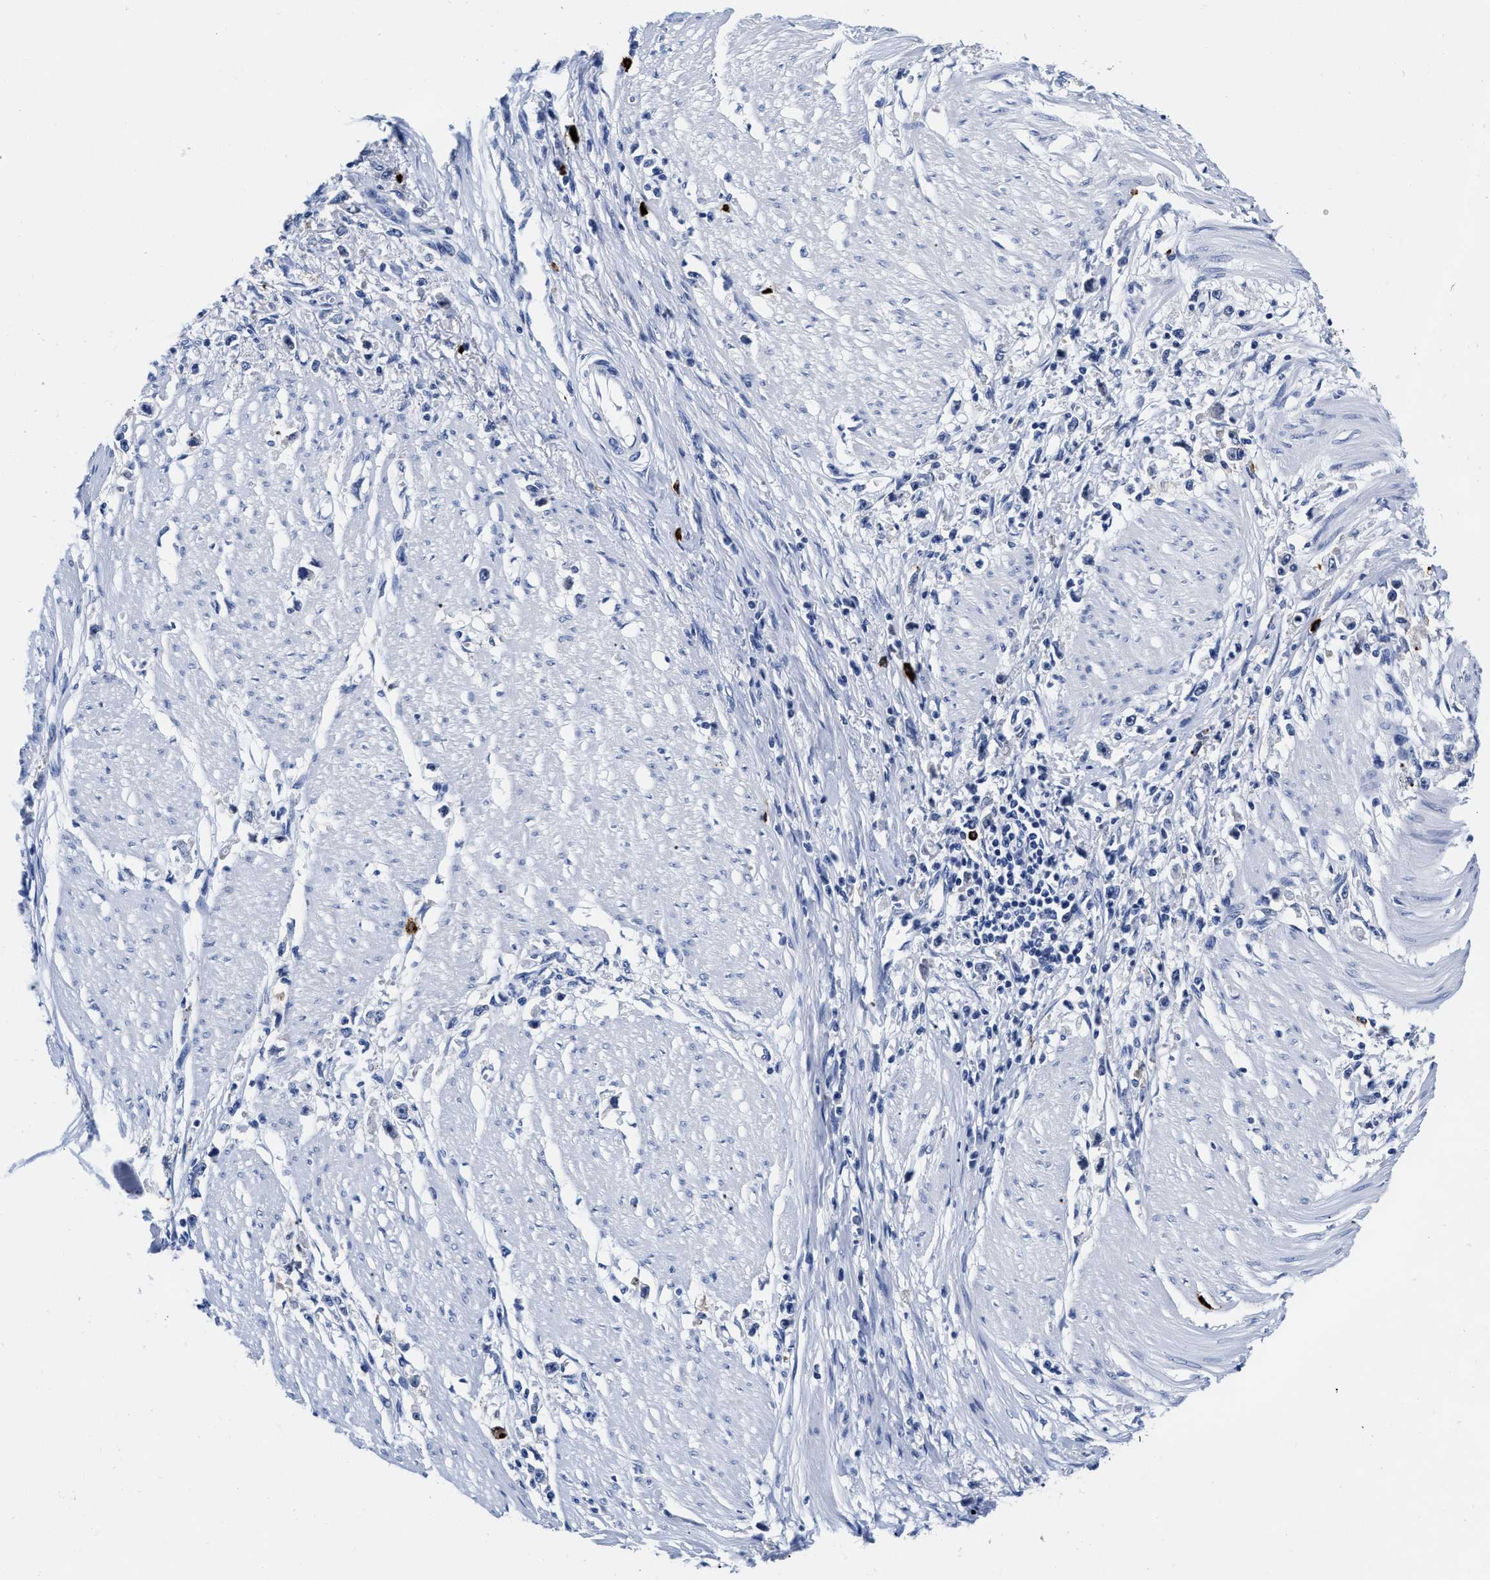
{"staining": {"intensity": "negative", "quantity": "none", "location": "none"}, "tissue": "stomach cancer", "cell_type": "Tumor cells", "image_type": "cancer", "snomed": [{"axis": "morphology", "description": "Adenocarcinoma, NOS"}, {"axis": "topography", "description": "Stomach"}], "caption": "Photomicrograph shows no protein expression in tumor cells of stomach adenocarcinoma tissue.", "gene": "CER1", "patient": {"sex": "female", "age": 59}}